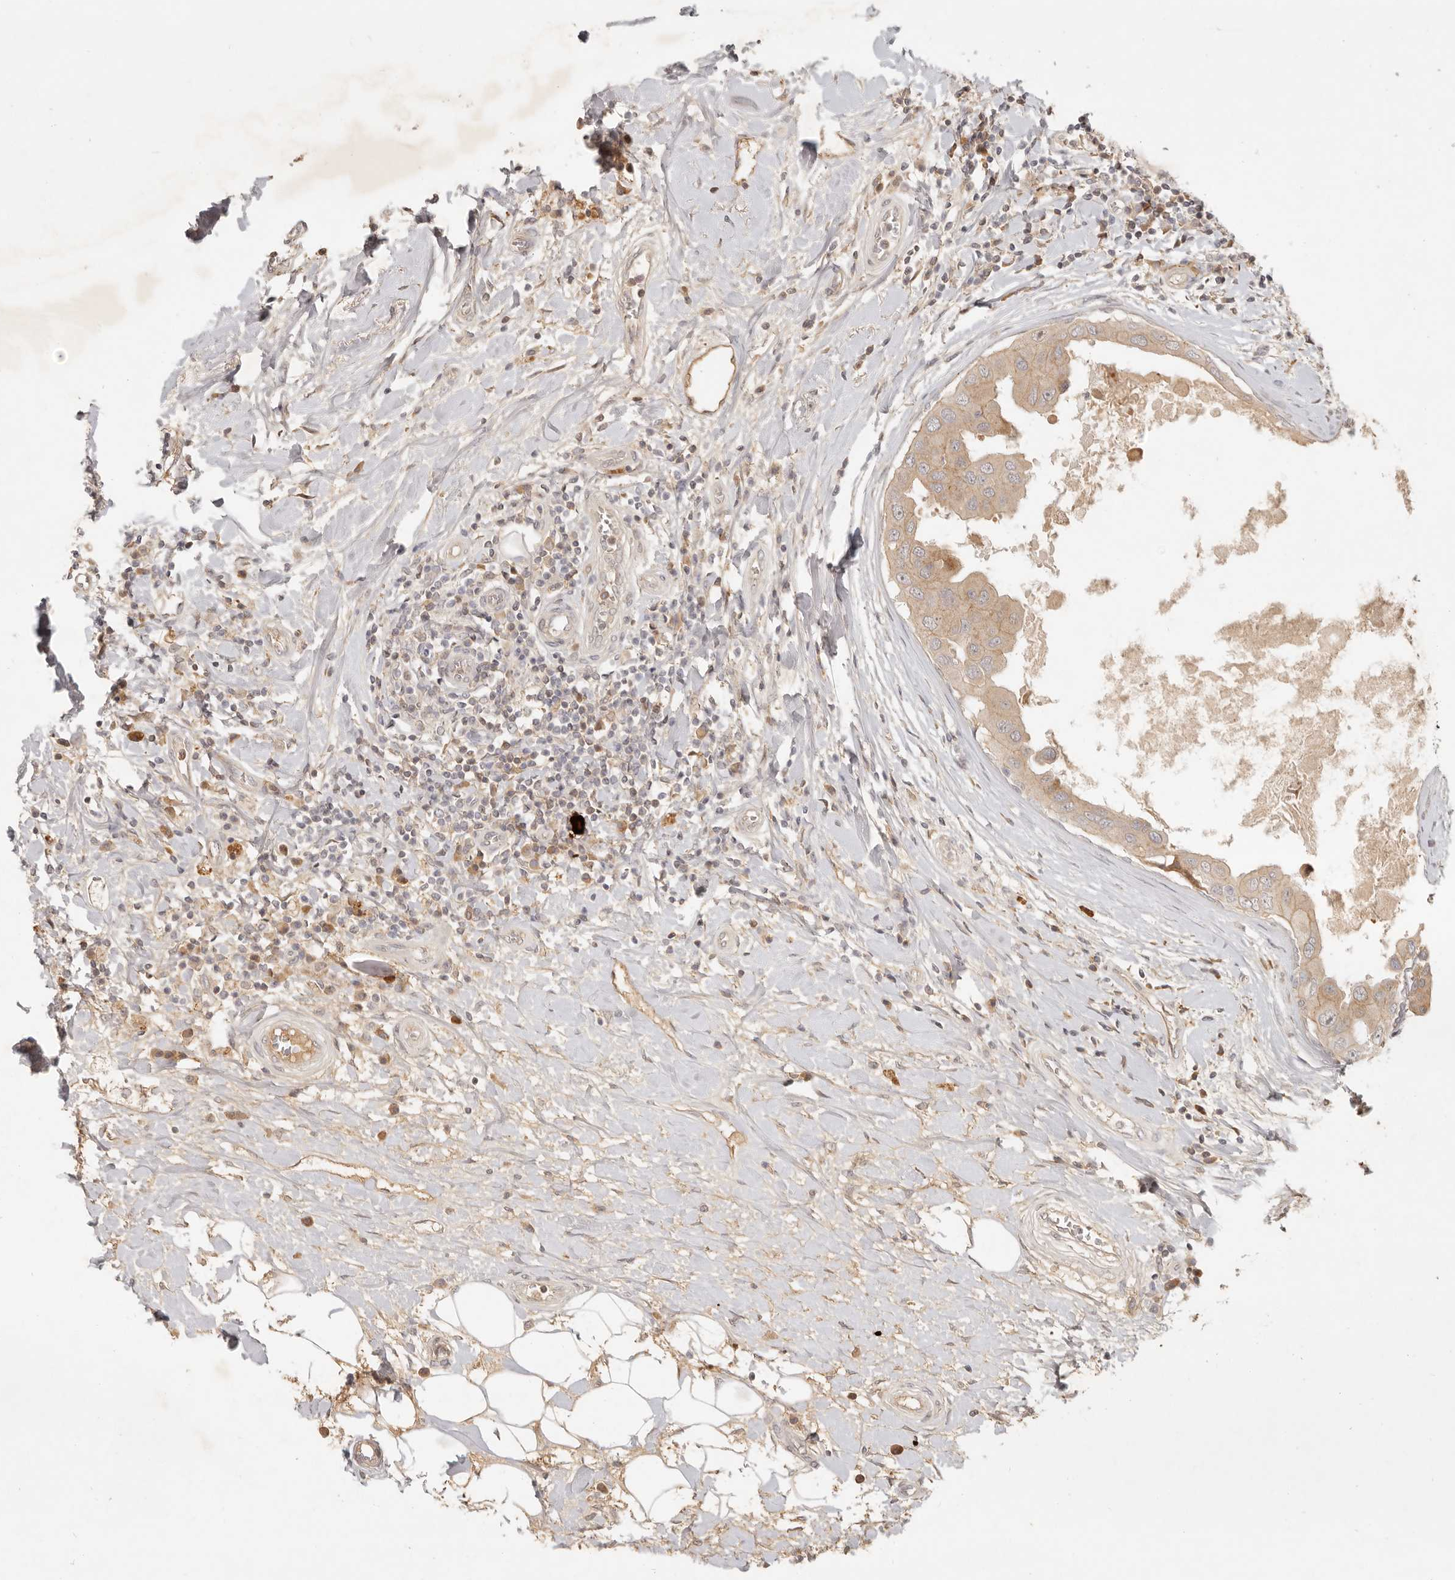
{"staining": {"intensity": "weak", "quantity": ">75%", "location": "cytoplasmic/membranous"}, "tissue": "breast cancer", "cell_type": "Tumor cells", "image_type": "cancer", "snomed": [{"axis": "morphology", "description": "Duct carcinoma"}, {"axis": "topography", "description": "Breast"}], "caption": "Breast cancer (invasive ductal carcinoma) stained for a protein (brown) exhibits weak cytoplasmic/membranous positive staining in about >75% of tumor cells.", "gene": "UBXN11", "patient": {"sex": "female", "age": 27}}